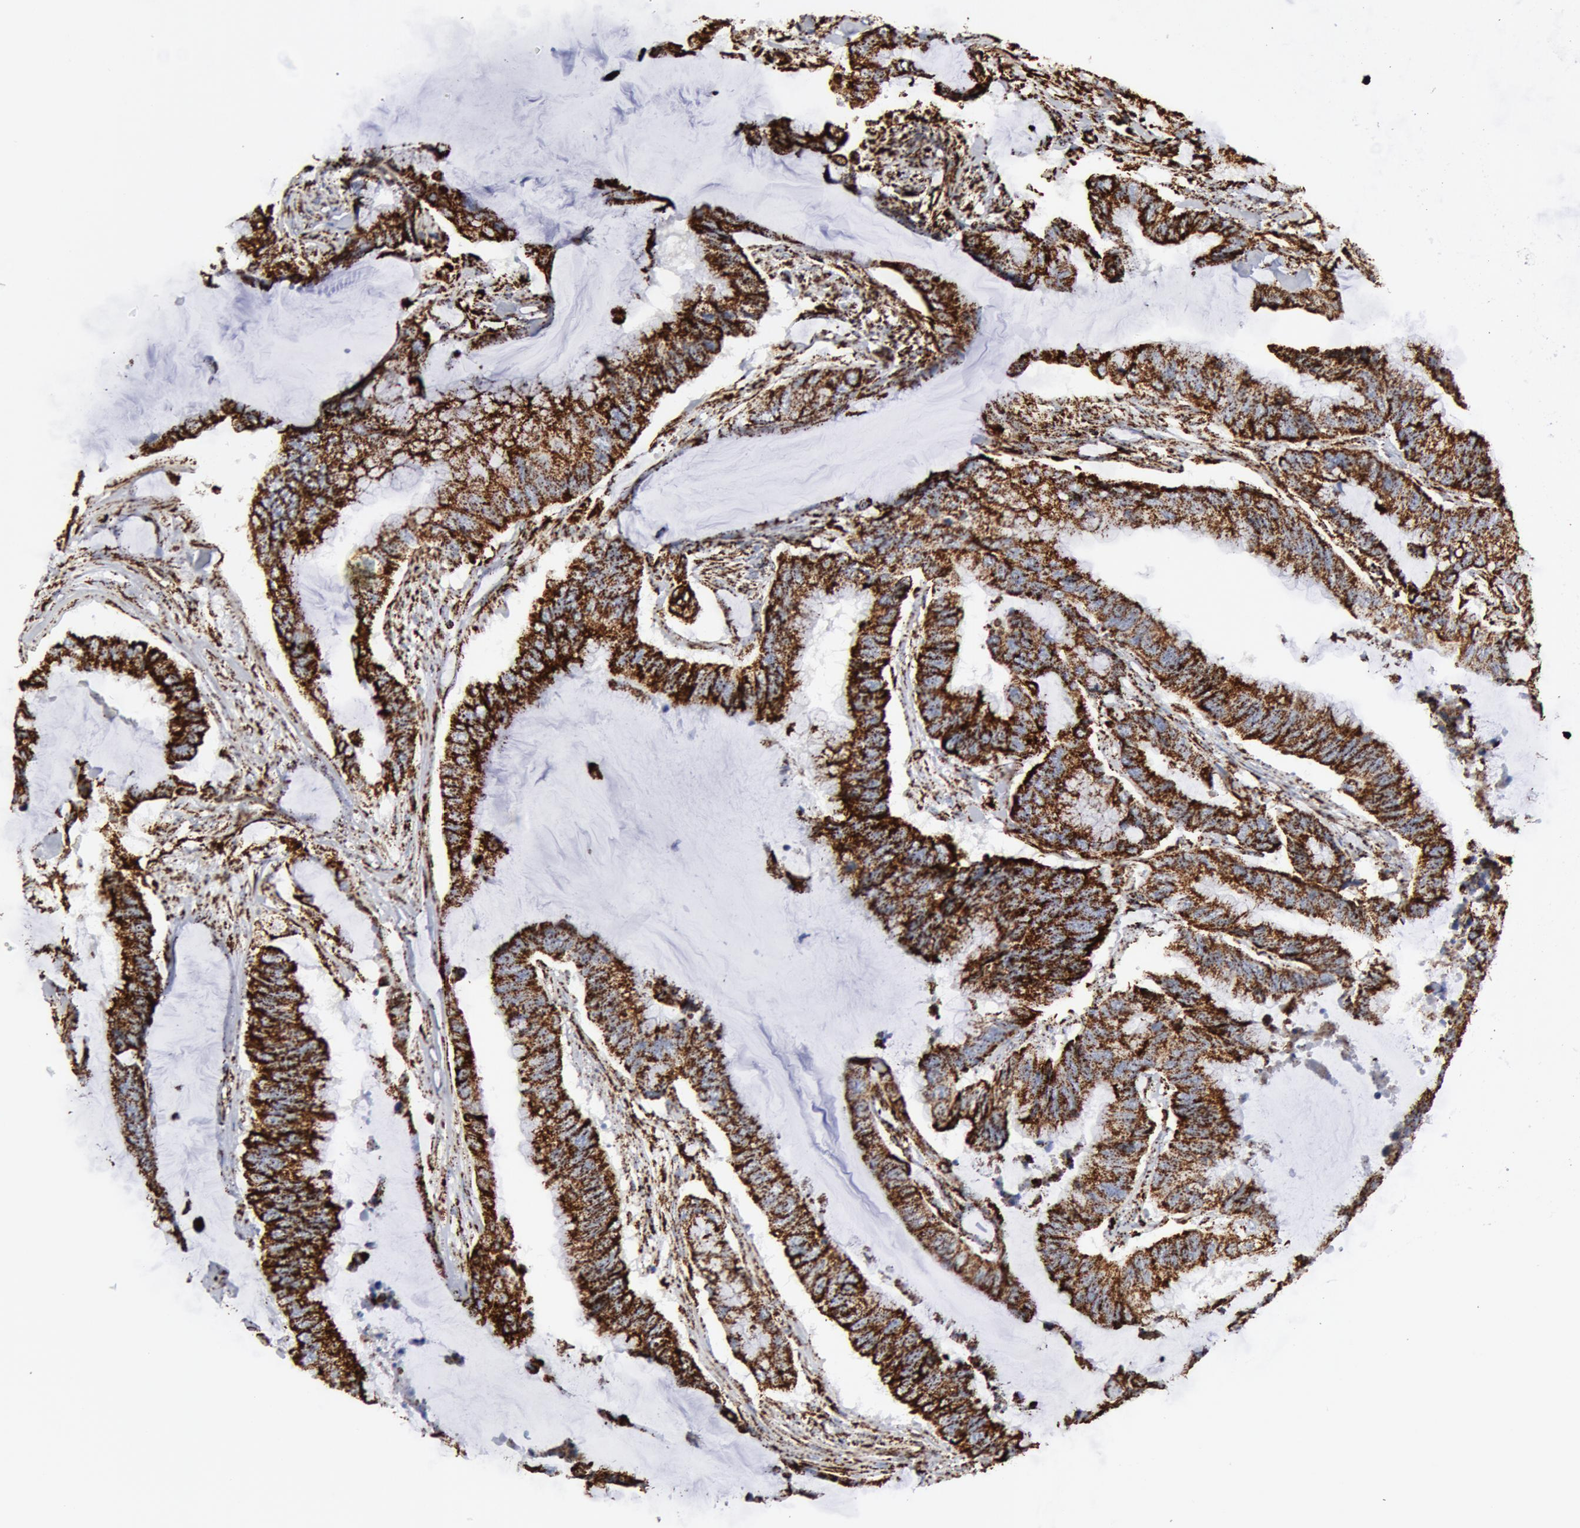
{"staining": {"intensity": "strong", "quantity": ">75%", "location": "cytoplasmic/membranous"}, "tissue": "colorectal cancer", "cell_type": "Tumor cells", "image_type": "cancer", "snomed": [{"axis": "morphology", "description": "Adenocarcinoma, NOS"}, {"axis": "topography", "description": "Rectum"}], "caption": "Immunohistochemistry (IHC) (DAB) staining of human colorectal cancer shows strong cytoplasmic/membranous protein positivity in approximately >75% of tumor cells.", "gene": "ATP5F1B", "patient": {"sex": "female", "age": 81}}